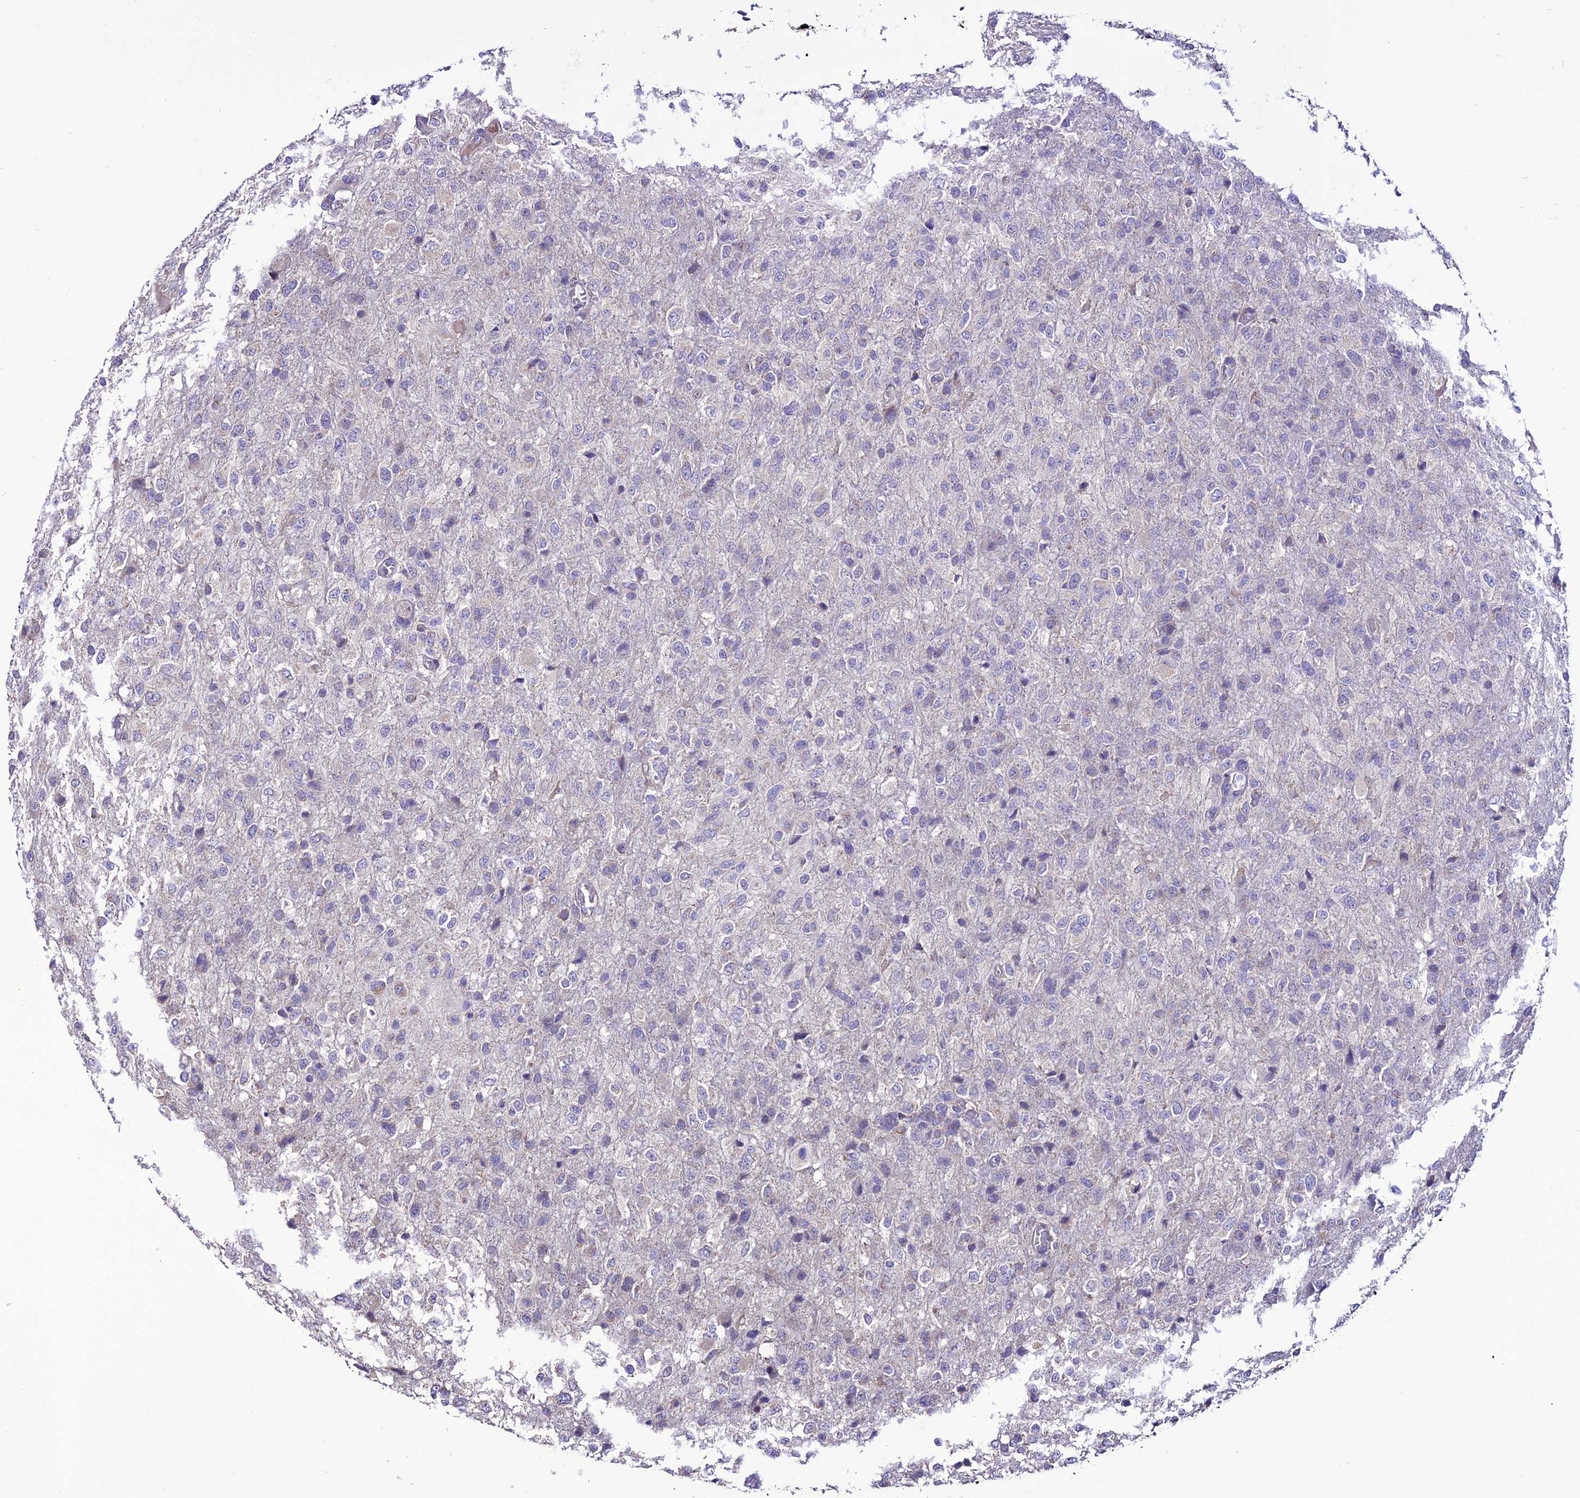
{"staining": {"intensity": "negative", "quantity": "none", "location": "none"}, "tissue": "glioma", "cell_type": "Tumor cells", "image_type": "cancer", "snomed": [{"axis": "morphology", "description": "Glioma, malignant, High grade"}, {"axis": "topography", "description": "Brain"}], "caption": "An IHC photomicrograph of malignant glioma (high-grade) is shown. There is no staining in tumor cells of malignant glioma (high-grade).", "gene": "HOGA1", "patient": {"sex": "female", "age": 74}}